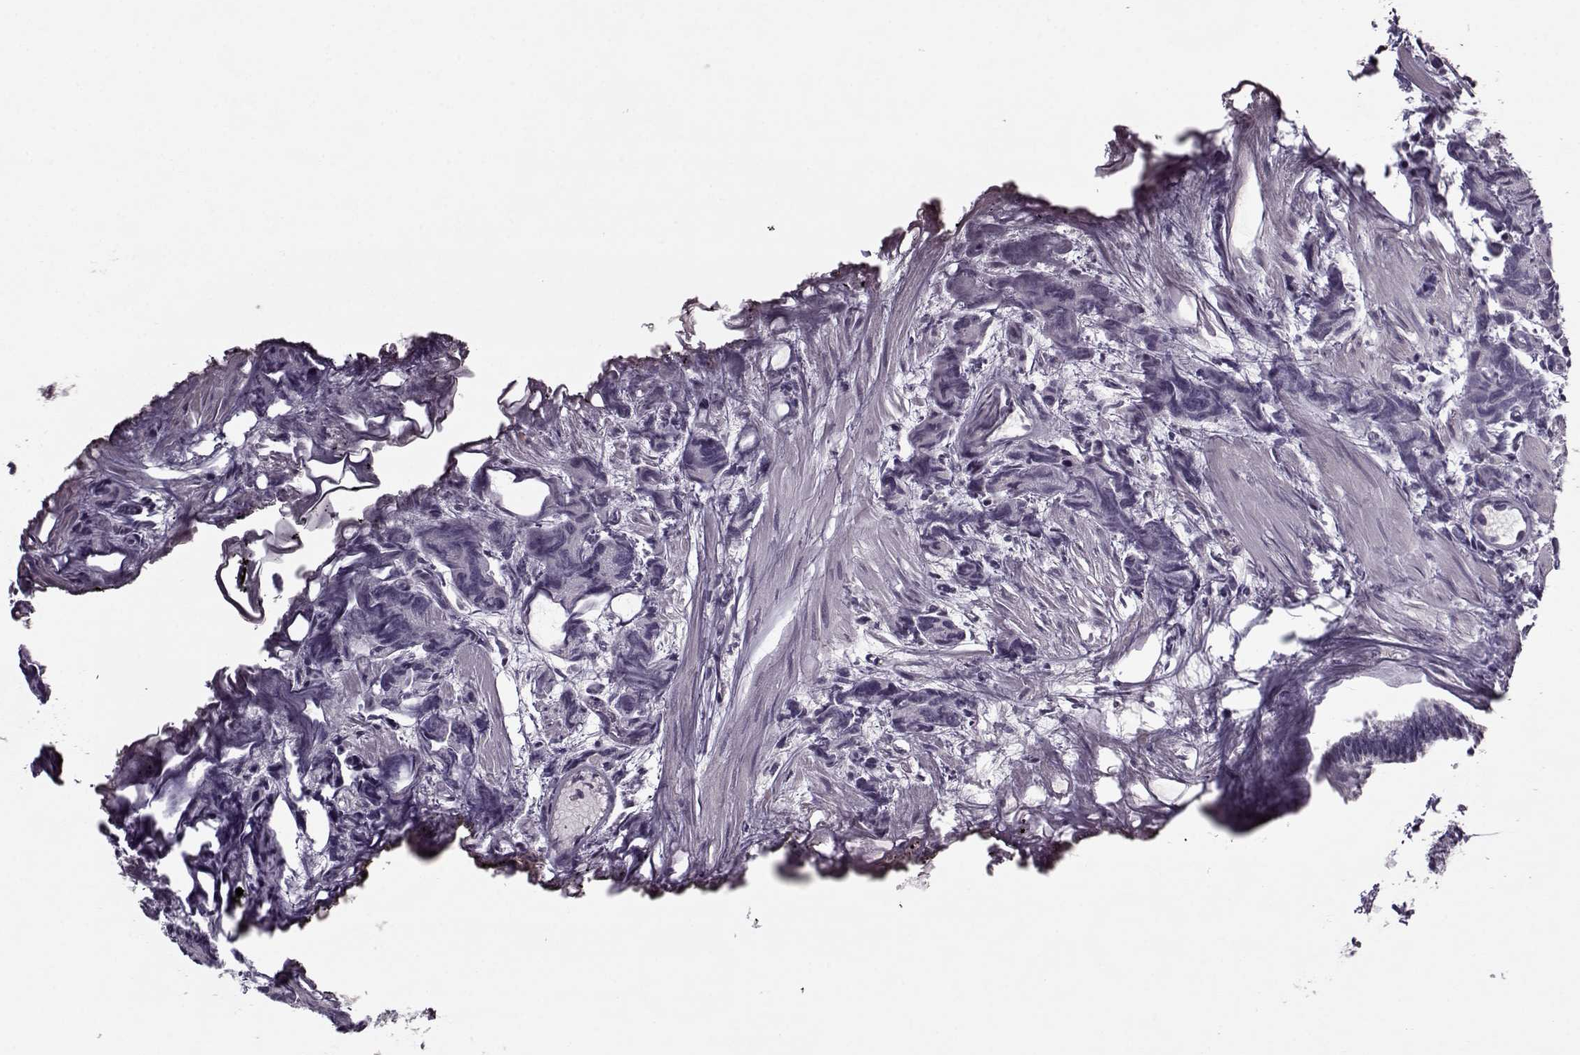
{"staining": {"intensity": "negative", "quantity": "none", "location": "none"}, "tissue": "prostate cancer", "cell_type": "Tumor cells", "image_type": "cancer", "snomed": [{"axis": "morphology", "description": "Adenocarcinoma, High grade"}, {"axis": "topography", "description": "Prostate"}], "caption": "Prostate cancer was stained to show a protein in brown. There is no significant expression in tumor cells. (Stains: DAB IHC with hematoxylin counter stain, Microscopy: brightfield microscopy at high magnification).", "gene": "KRT9", "patient": {"sex": "male", "age": 77}}